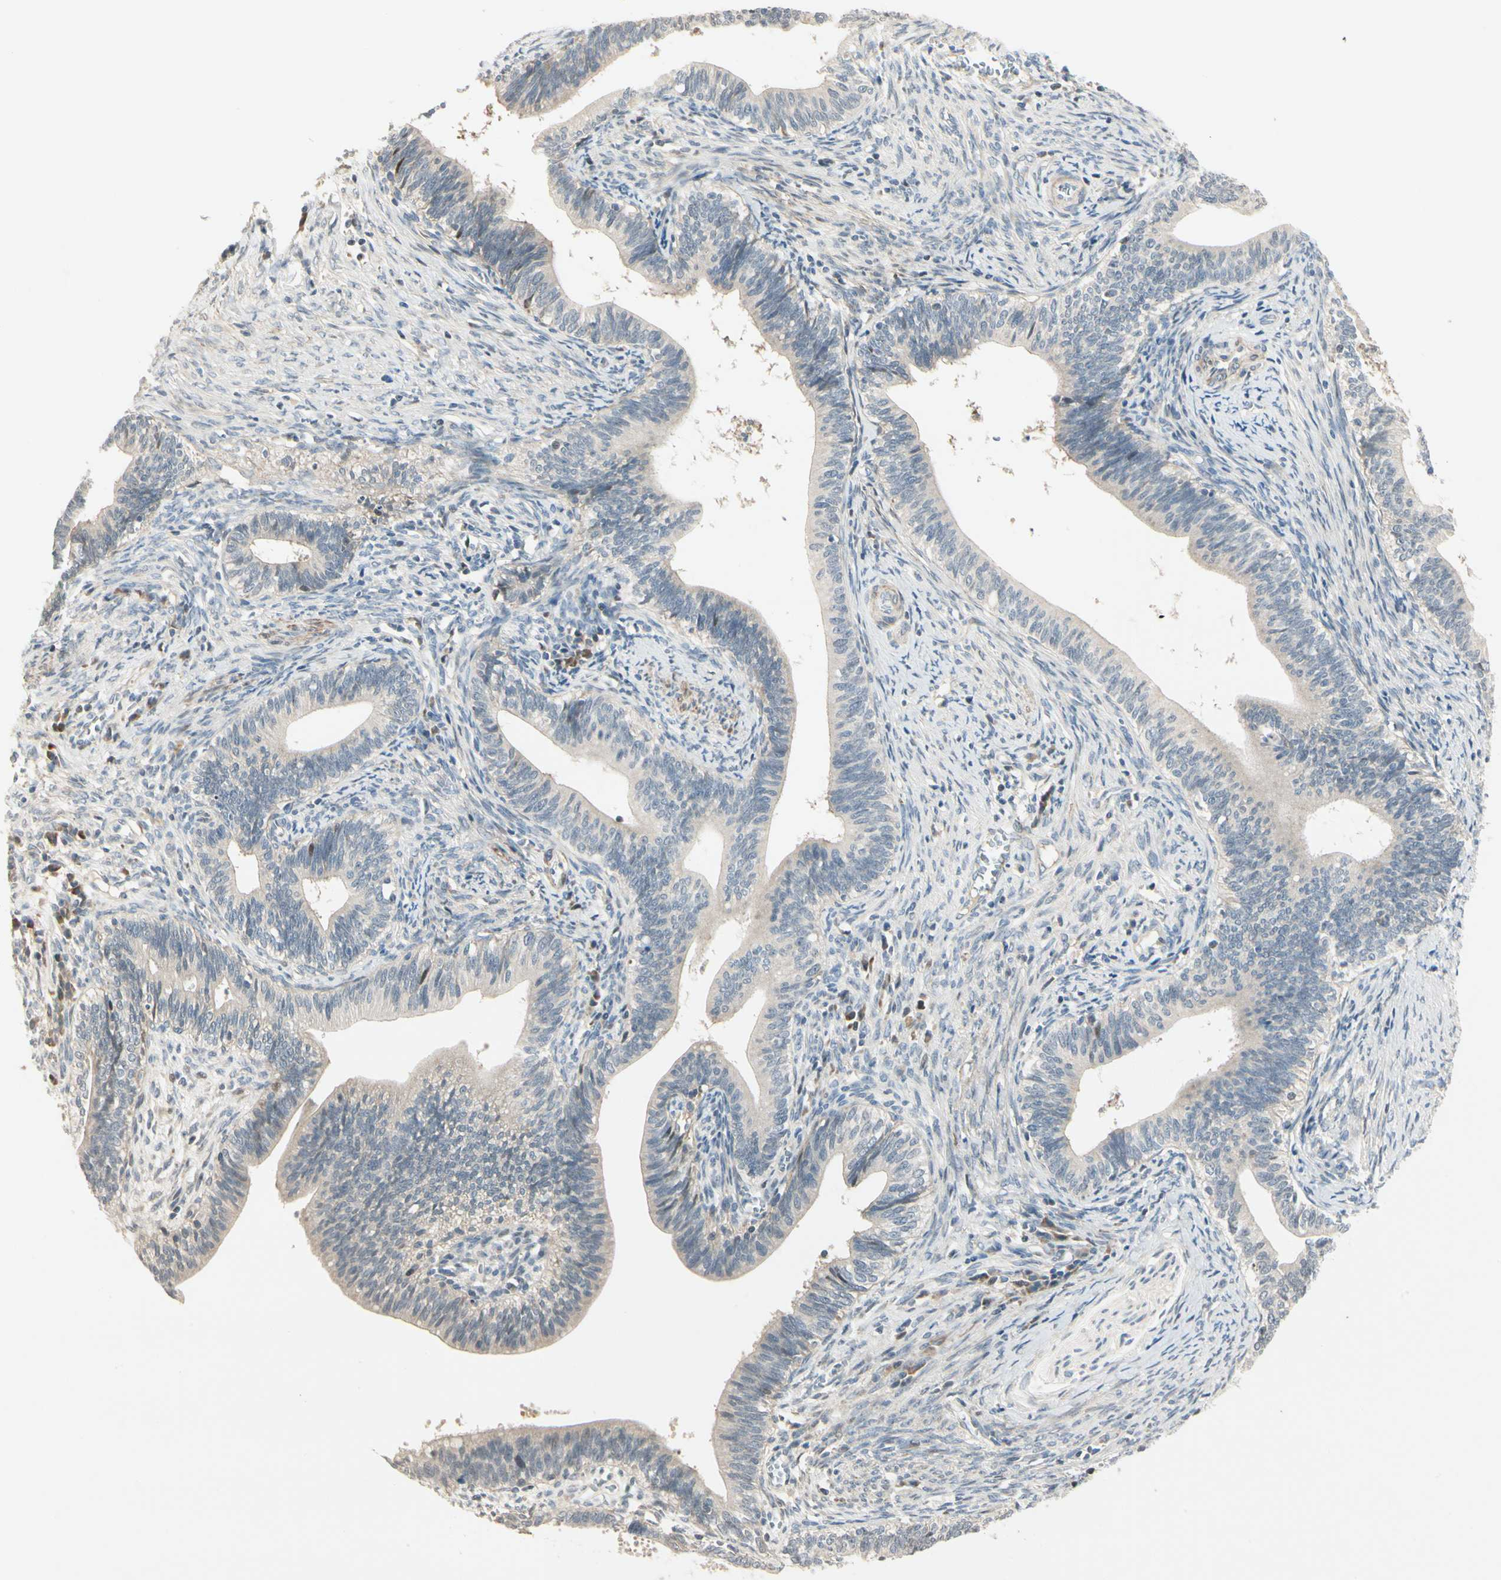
{"staining": {"intensity": "weak", "quantity": "25%-75%", "location": "cytoplasmic/membranous"}, "tissue": "cervical cancer", "cell_type": "Tumor cells", "image_type": "cancer", "snomed": [{"axis": "morphology", "description": "Adenocarcinoma, NOS"}, {"axis": "topography", "description": "Cervix"}], "caption": "A high-resolution histopathology image shows immunohistochemistry (IHC) staining of cervical cancer, which shows weak cytoplasmic/membranous staining in about 25%-75% of tumor cells.", "gene": "P4HA3", "patient": {"sex": "female", "age": 44}}